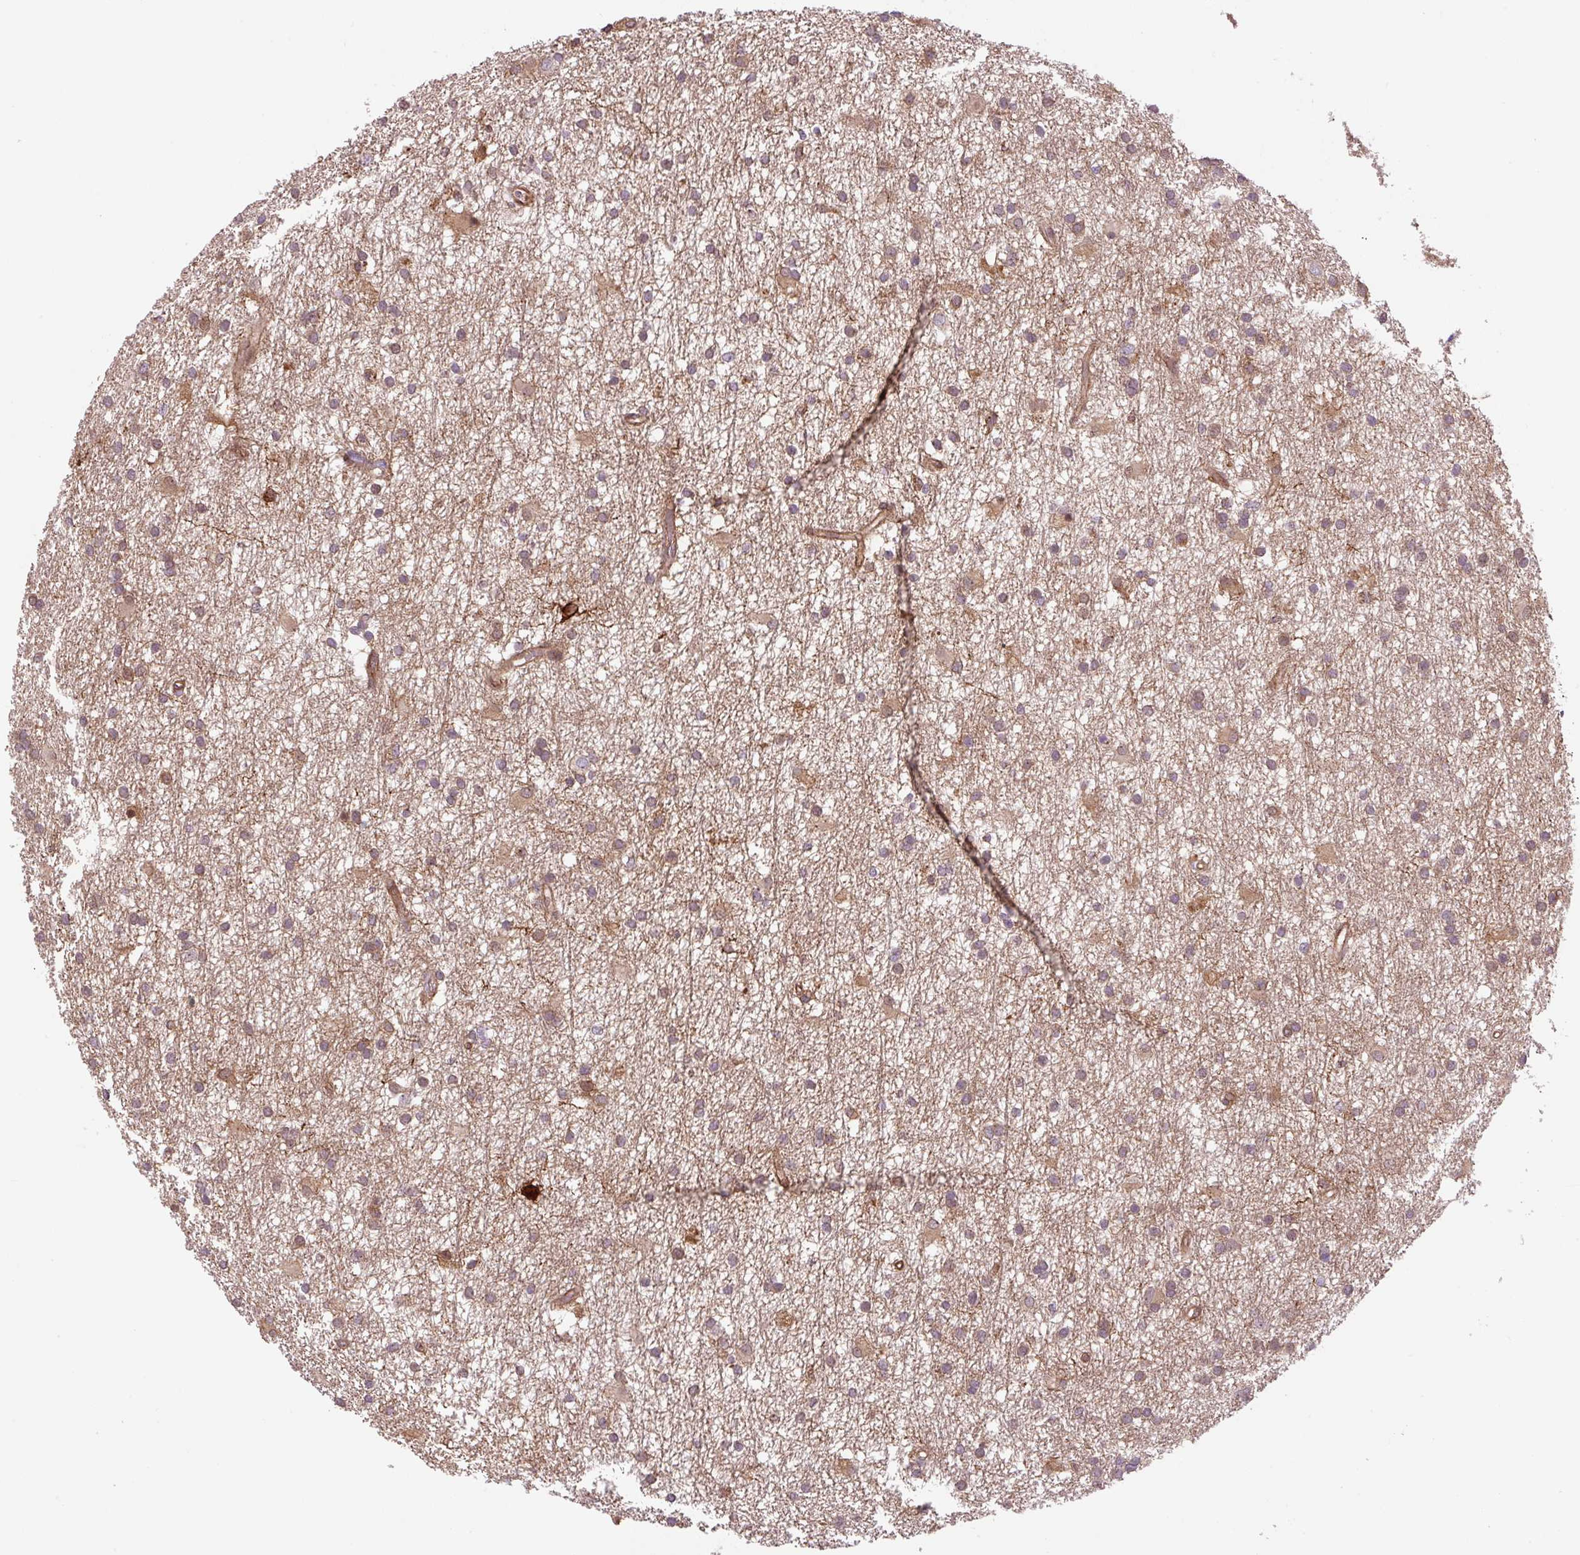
{"staining": {"intensity": "weak", "quantity": ">75%", "location": "cytoplasmic/membranous"}, "tissue": "glioma", "cell_type": "Tumor cells", "image_type": "cancer", "snomed": [{"axis": "morphology", "description": "Glioma, malignant, High grade"}, {"axis": "topography", "description": "Brain"}], "caption": "Immunohistochemistry of human malignant glioma (high-grade) demonstrates low levels of weak cytoplasmic/membranous staining in about >75% of tumor cells. The protein of interest is shown in brown color, while the nuclei are stained blue.", "gene": "SEPTIN10", "patient": {"sex": "male", "age": 77}}